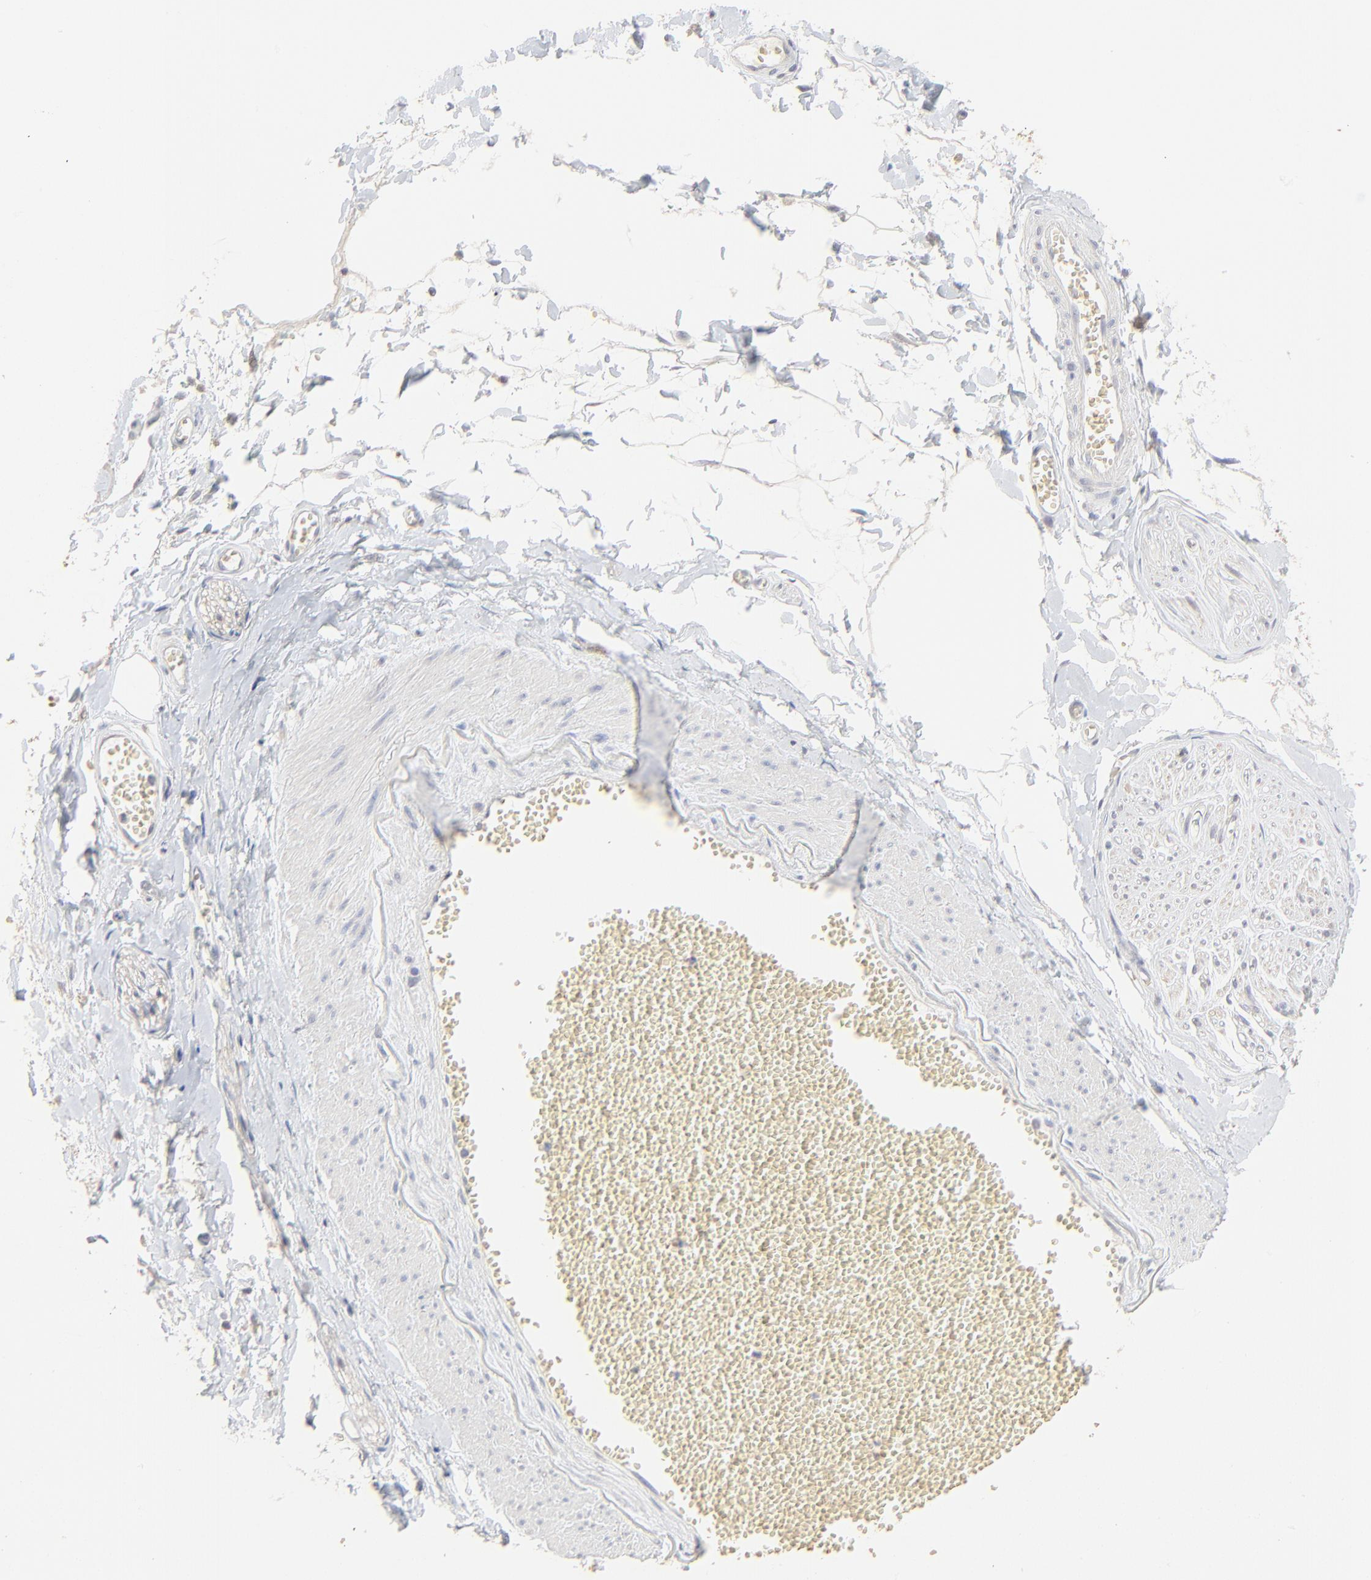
{"staining": {"intensity": "negative", "quantity": "none", "location": "none"}, "tissue": "adipose tissue", "cell_type": "Adipocytes", "image_type": "normal", "snomed": [{"axis": "morphology", "description": "Normal tissue, NOS"}, {"axis": "morphology", "description": "Inflammation, NOS"}, {"axis": "topography", "description": "Salivary gland"}, {"axis": "topography", "description": "Peripheral nerve tissue"}], "caption": "An immunohistochemistry micrograph of unremarkable adipose tissue is shown. There is no staining in adipocytes of adipose tissue. The staining is performed using DAB (3,3'-diaminobenzidine) brown chromogen with nuclei counter-stained in using hematoxylin.", "gene": "FANCB", "patient": {"sex": "female", "age": 75}}